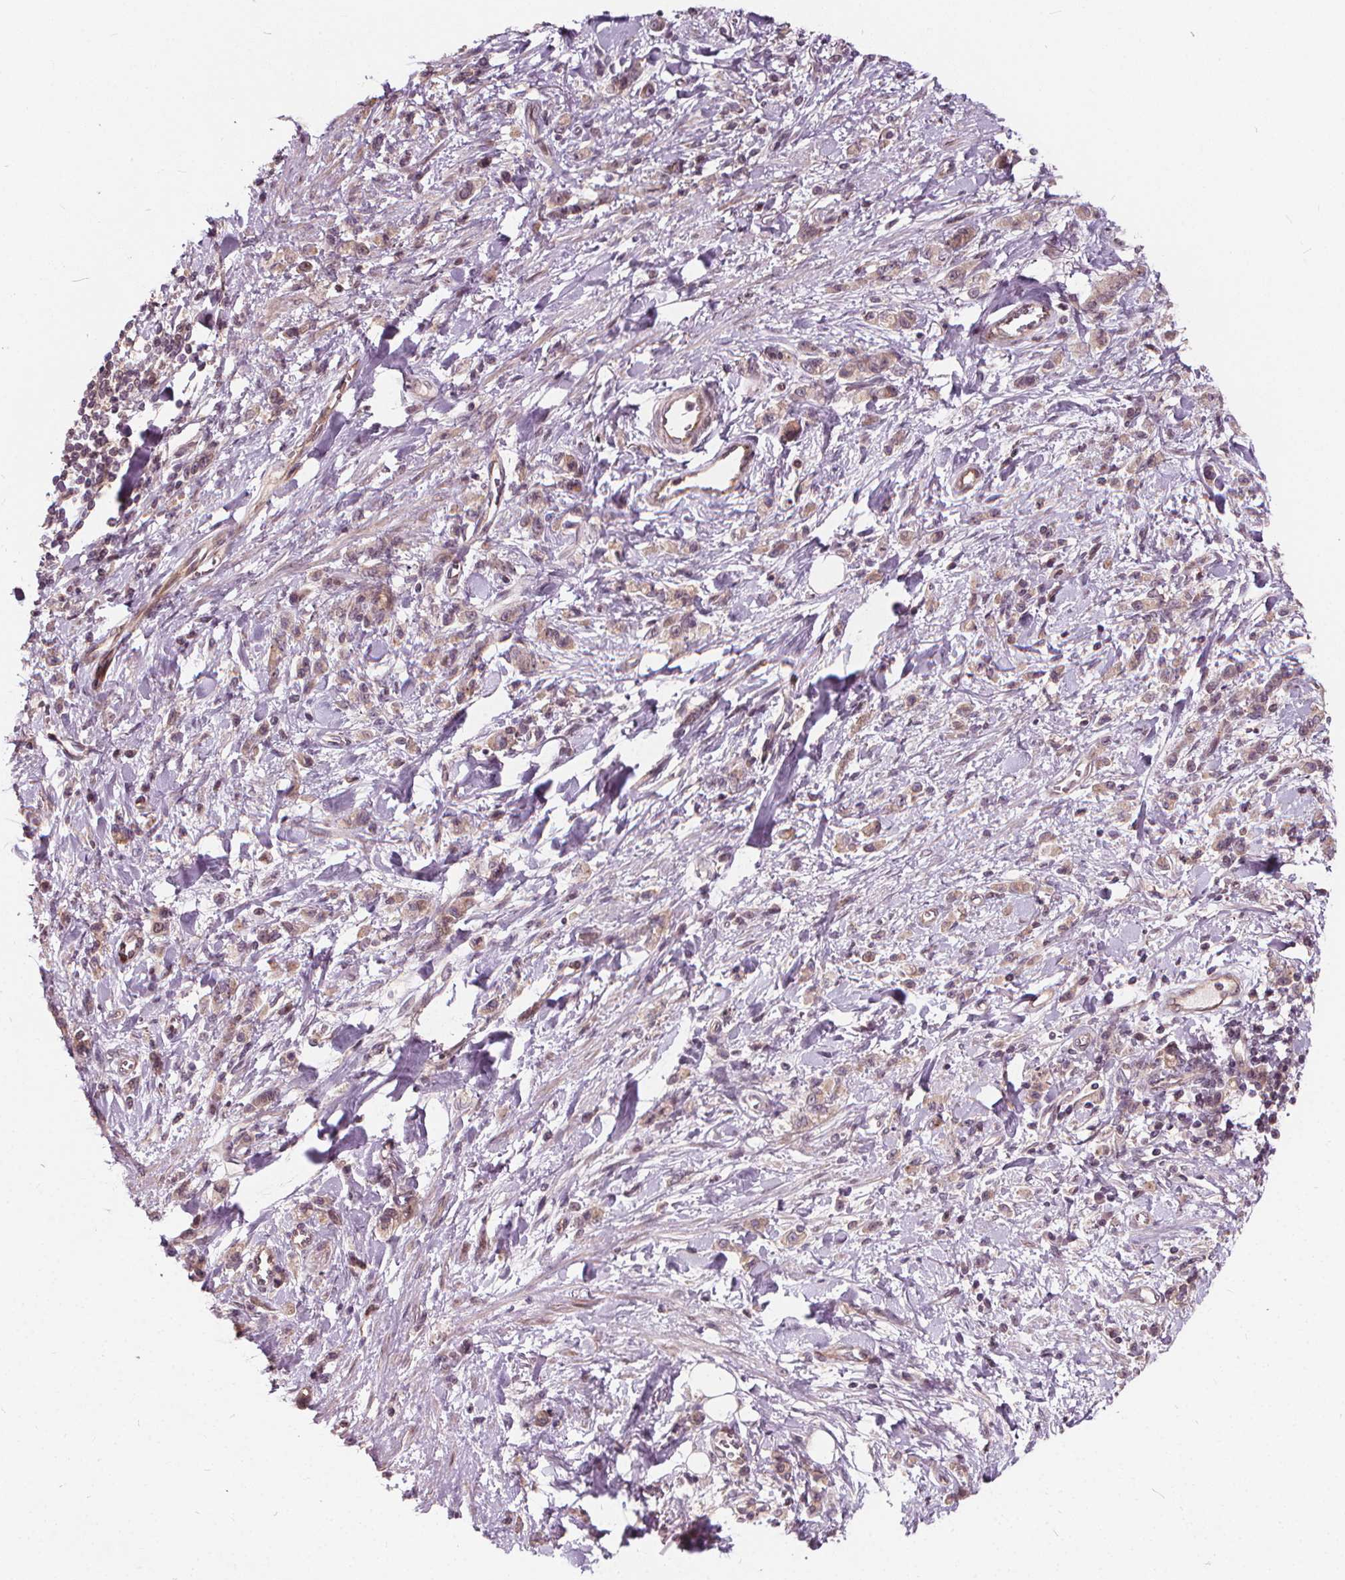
{"staining": {"intensity": "weak", "quantity": ">75%", "location": "cytoplasmic/membranous"}, "tissue": "stomach cancer", "cell_type": "Tumor cells", "image_type": "cancer", "snomed": [{"axis": "morphology", "description": "Adenocarcinoma, NOS"}, {"axis": "topography", "description": "Stomach"}], "caption": "Protein expression analysis of adenocarcinoma (stomach) shows weak cytoplasmic/membranous expression in about >75% of tumor cells.", "gene": "INPP5E", "patient": {"sex": "male", "age": 77}}